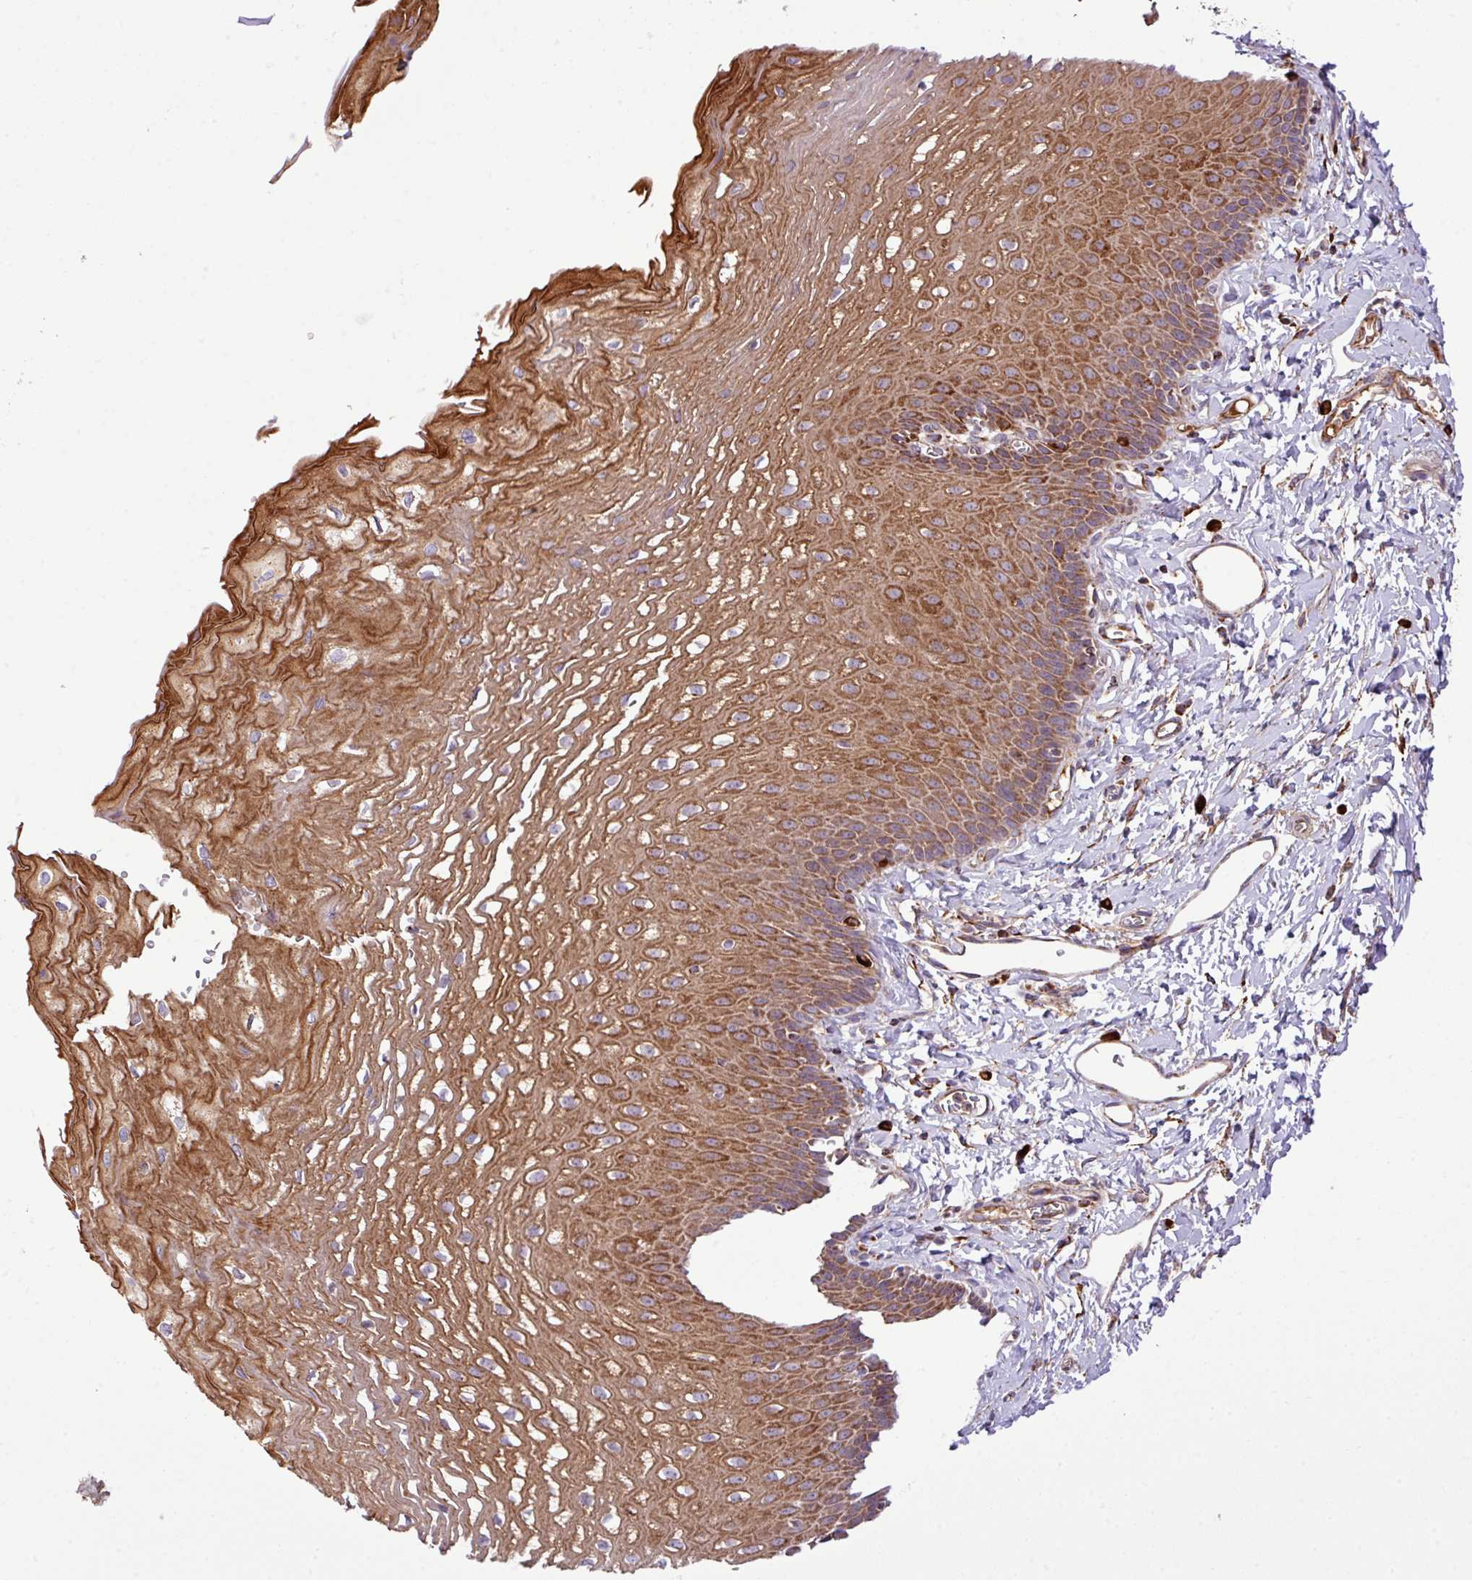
{"staining": {"intensity": "strong", "quantity": ">75%", "location": "cytoplasmic/membranous"}, "tissue": "esophagus", "cell_type": "Squamous epithelial cells", "image_type": "normal", "snomed": [{"axis": "morphology", "description": "Normal tissue, NOS"}, {"axis": "topography", "description": "Esophagus"}], "caption": "Normal esophagus demonstrates strong cytoplasmic/membranous expression in approximately >75% of squamous epithelial cells, visualized by immunohistochemistry. (DAB (3,3'-diaminobenzidine) IHC, brown staining for protein, blue staining for nuclei).", "gene": "ZNF569", "patient": {"sex": "male", "age": 70}}